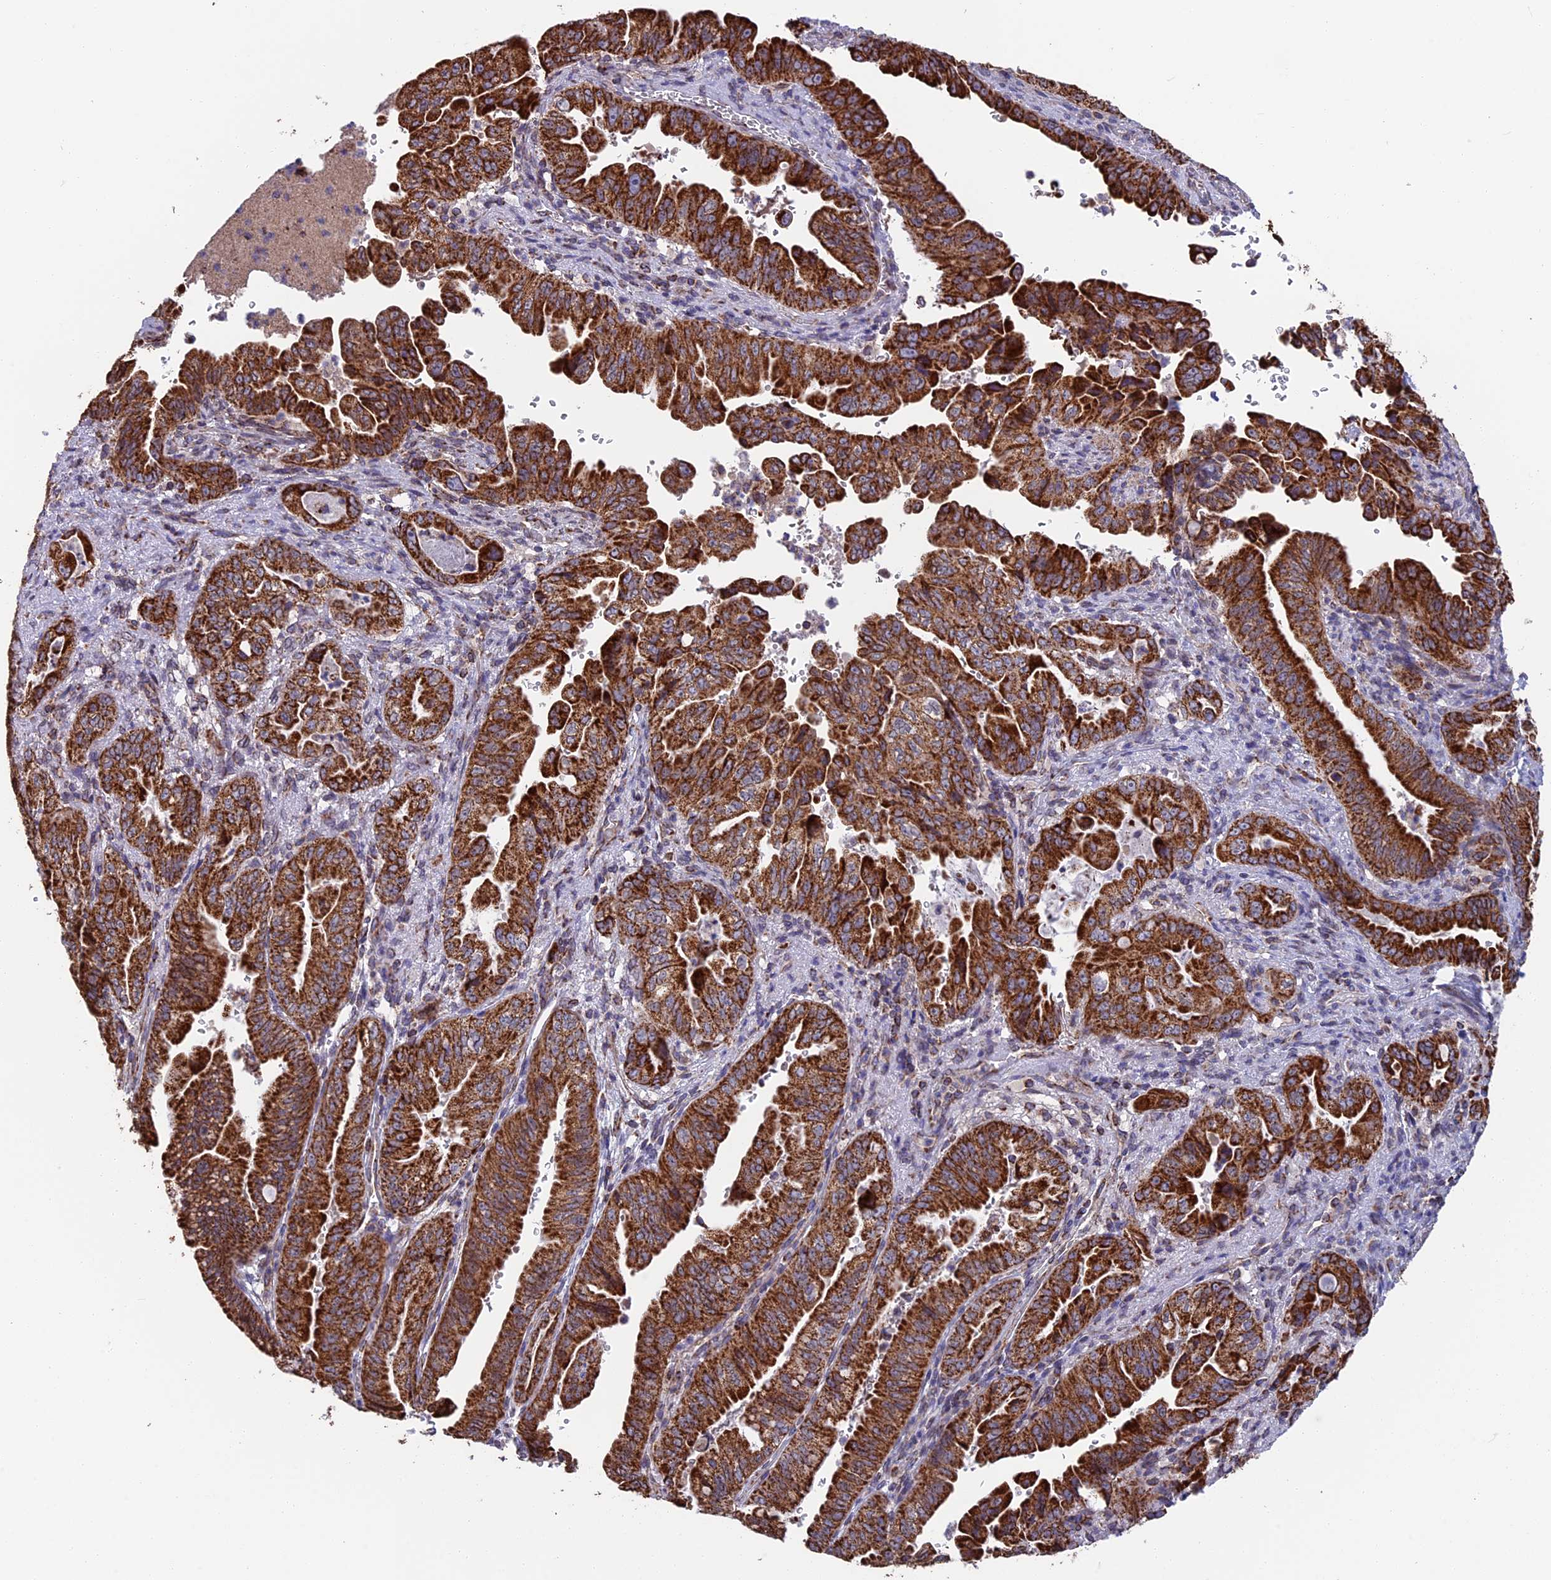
{"staining": {"intensity": "strong", "quantity": ">75%", "location": "cytoplasmic/membranous"}, "tissue": "pancreatic cancer", "cell_type": "Tumor cells", "image_type": "cancer", "snomed": [{"axis": "morphology", "description": "Adenocarcinoma, NOS"}, {"axis": "topography", "description": "Pancreas"}], "caption": "Protein analysis of pancreatic cancer (adenocarcinoma) tissue displays strong cytoplasmic/membranous positivity in about >75% of tumor cells.", "gene": "CS", "patient": {"sex": "male", "age": 70}}